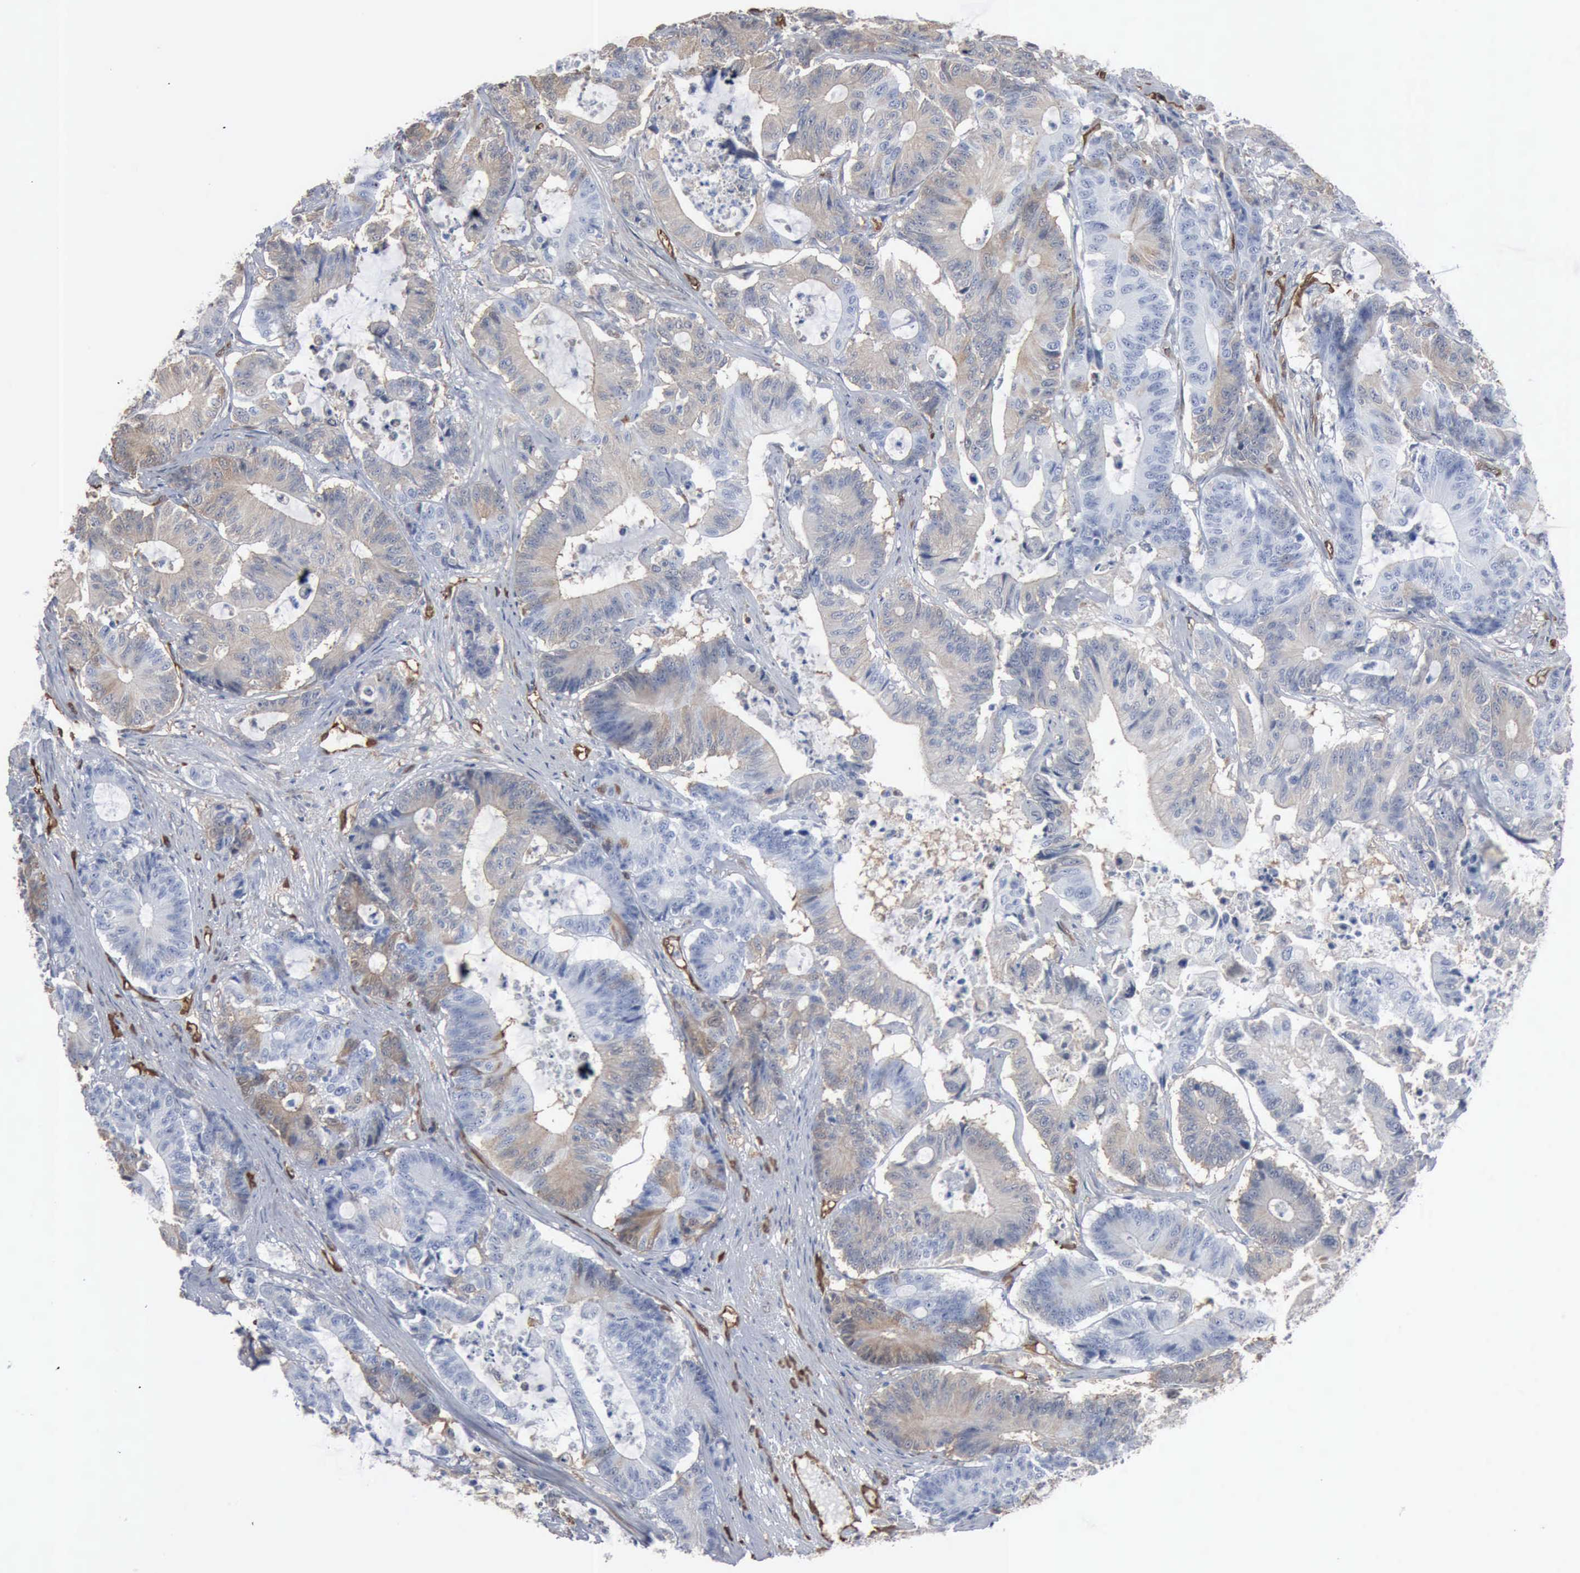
{"staining": {"intensity": "weak", "quantity": "25%-75%", "location": "cytoplasmic/membranous"}, "tissue": "colorectal cancer", "cell_type": "Tumor cells", "image_type": "cancer", "snomed": [{"axis": "morphology", "description": "Adenocarcinoma, NOS"}, {"axis": "topography", "description": "Colon"}], "caption": "Human colorectal adenocarcinoma stained for a protein (brown) reveals weak cytoplasmic/membranous positive positivity in about 25%-75% of tumor cells.", "gene": "FSCN1", "patient": {"sex": "female", "age": 84}}